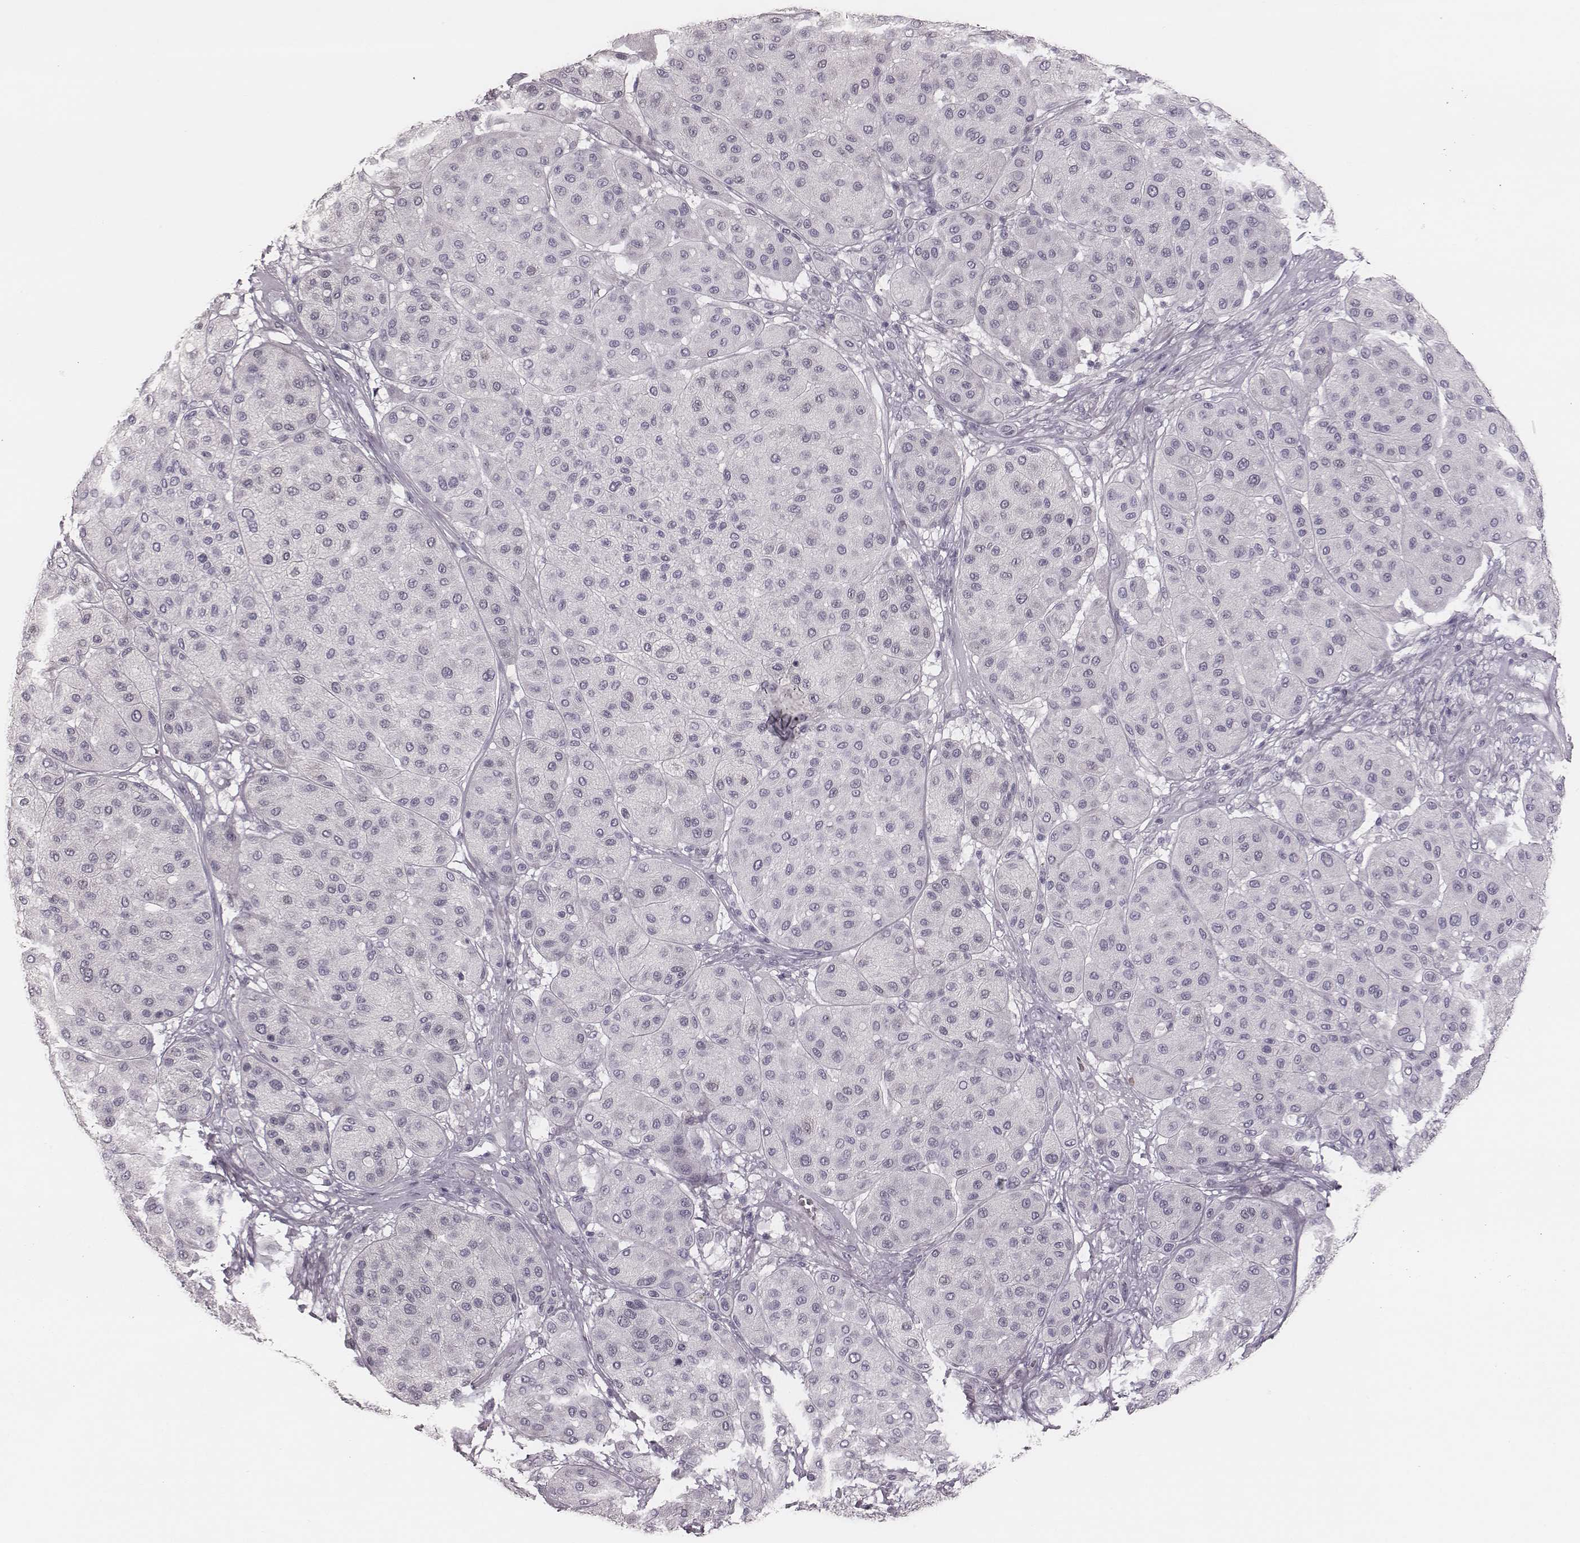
{"staining": {"intensity": "negative", "quantity": "none", "location": "none"}, "tissue": "melanoma", "cell_type": "Tumor cells", "image_type": "cancer", "snomed": [{"axis": "morphology", "description": "Malignant melanoma, Metastatic site"}, {"axis": "topography", "description": "Smooth muscle"}], "caption": "Immunohistochemistry (IHC) histopathology image of melanoma stained for a protein (brown), which reveals no staining in tumor cells.", "gene": "SPA17", "patient": {"sex": "male", "age": 41}}